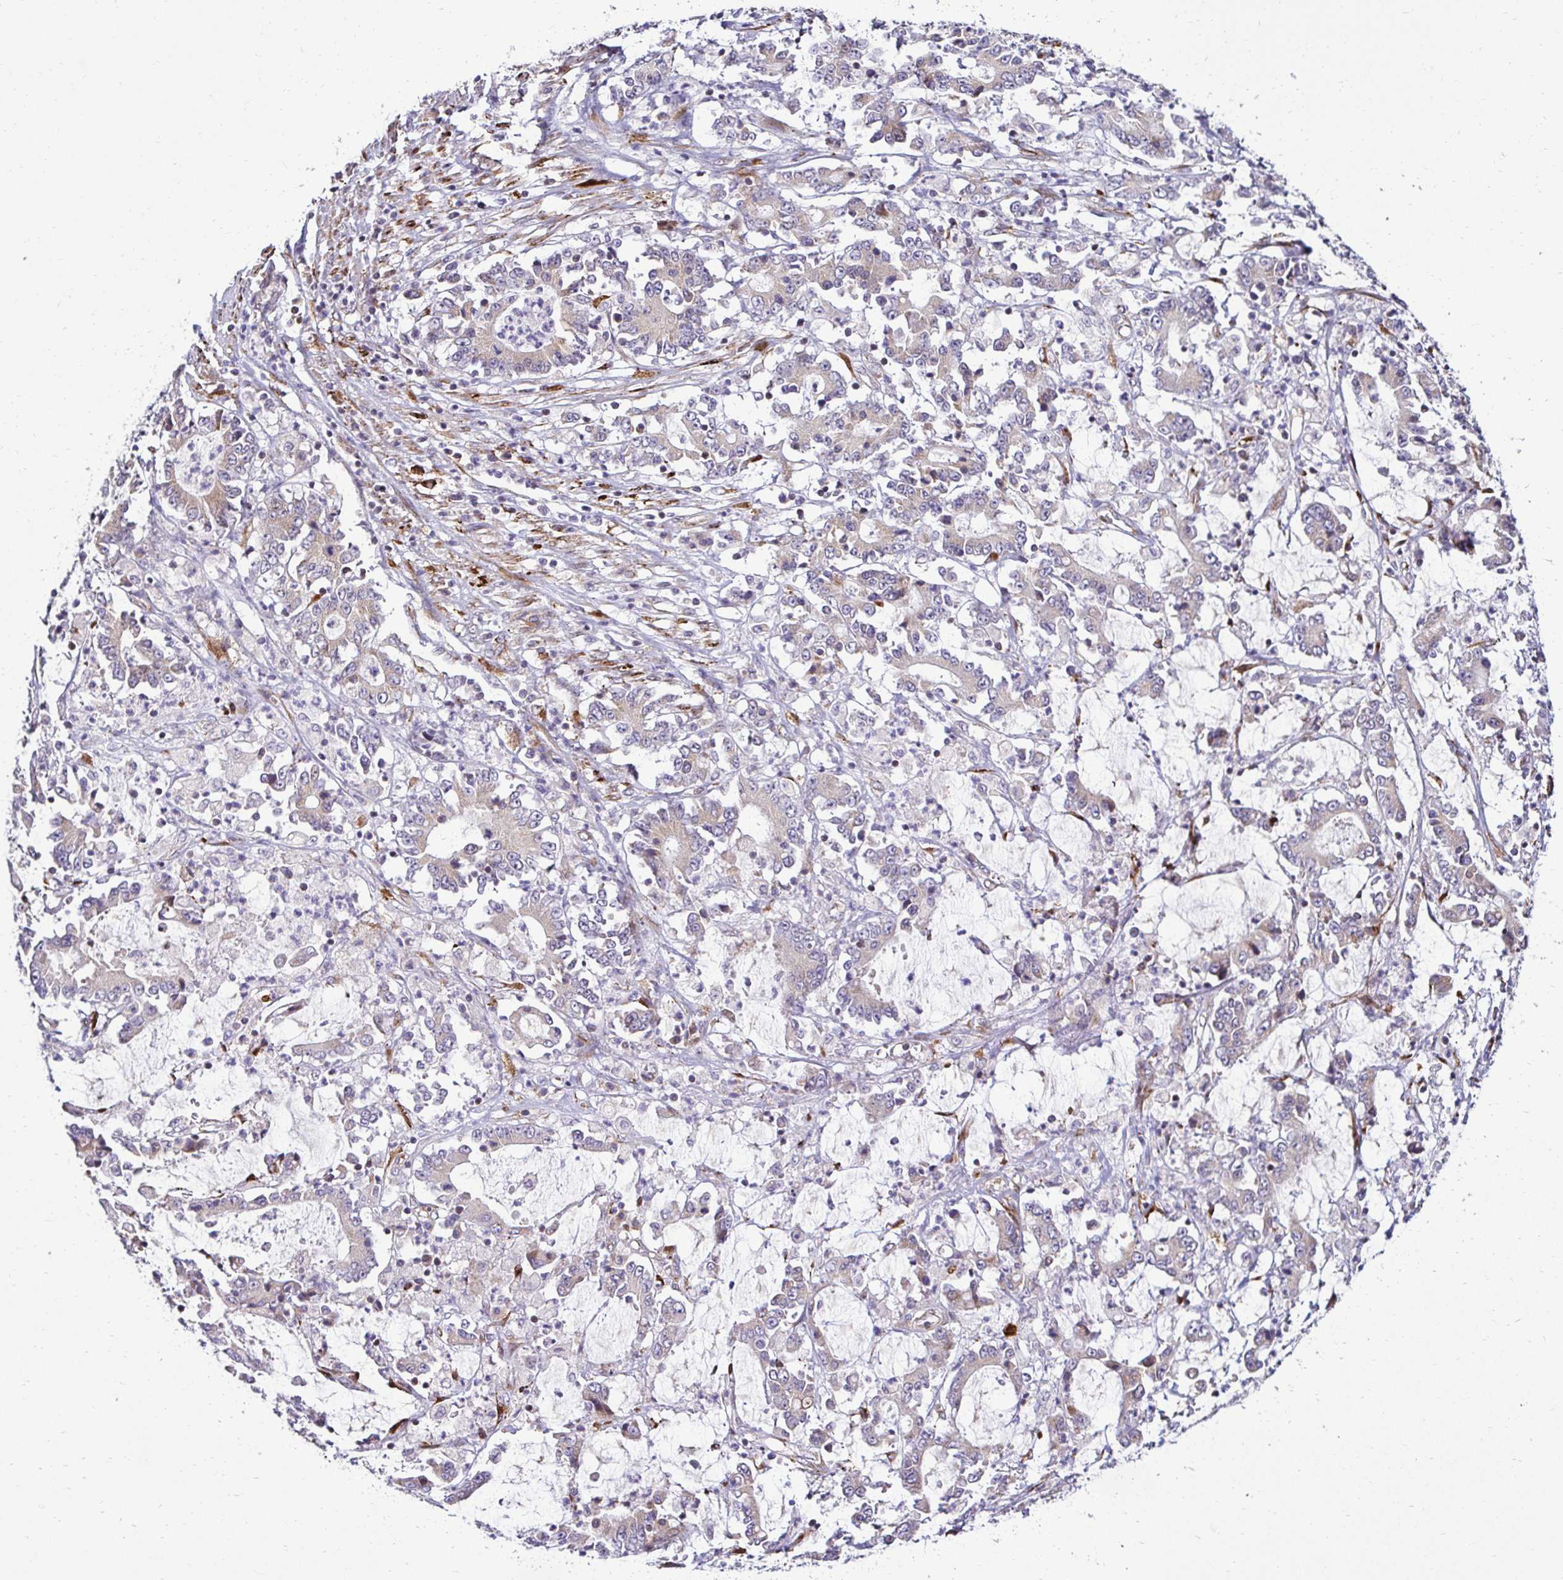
{"staining": {"intensity": "weak", "quantity": "<25%", "location": "cytoplasmic/membranous"}, "tissue": "stomach cancer", "cell_type": "Tumor cells", "image_type": "cancer", "snomed": [{"axis": "morphology", "description": "Adenocarcinoma, NOS"}, {"axis": "topography", "description": "Stomach, upper"}], "caption": "Human stomach cancer (adenocarcinoma) stained for a protein using IHC reveals no staining in tumor cells.", "gene": "HPS1", "patient": {"sex": "male", "age": 68}}